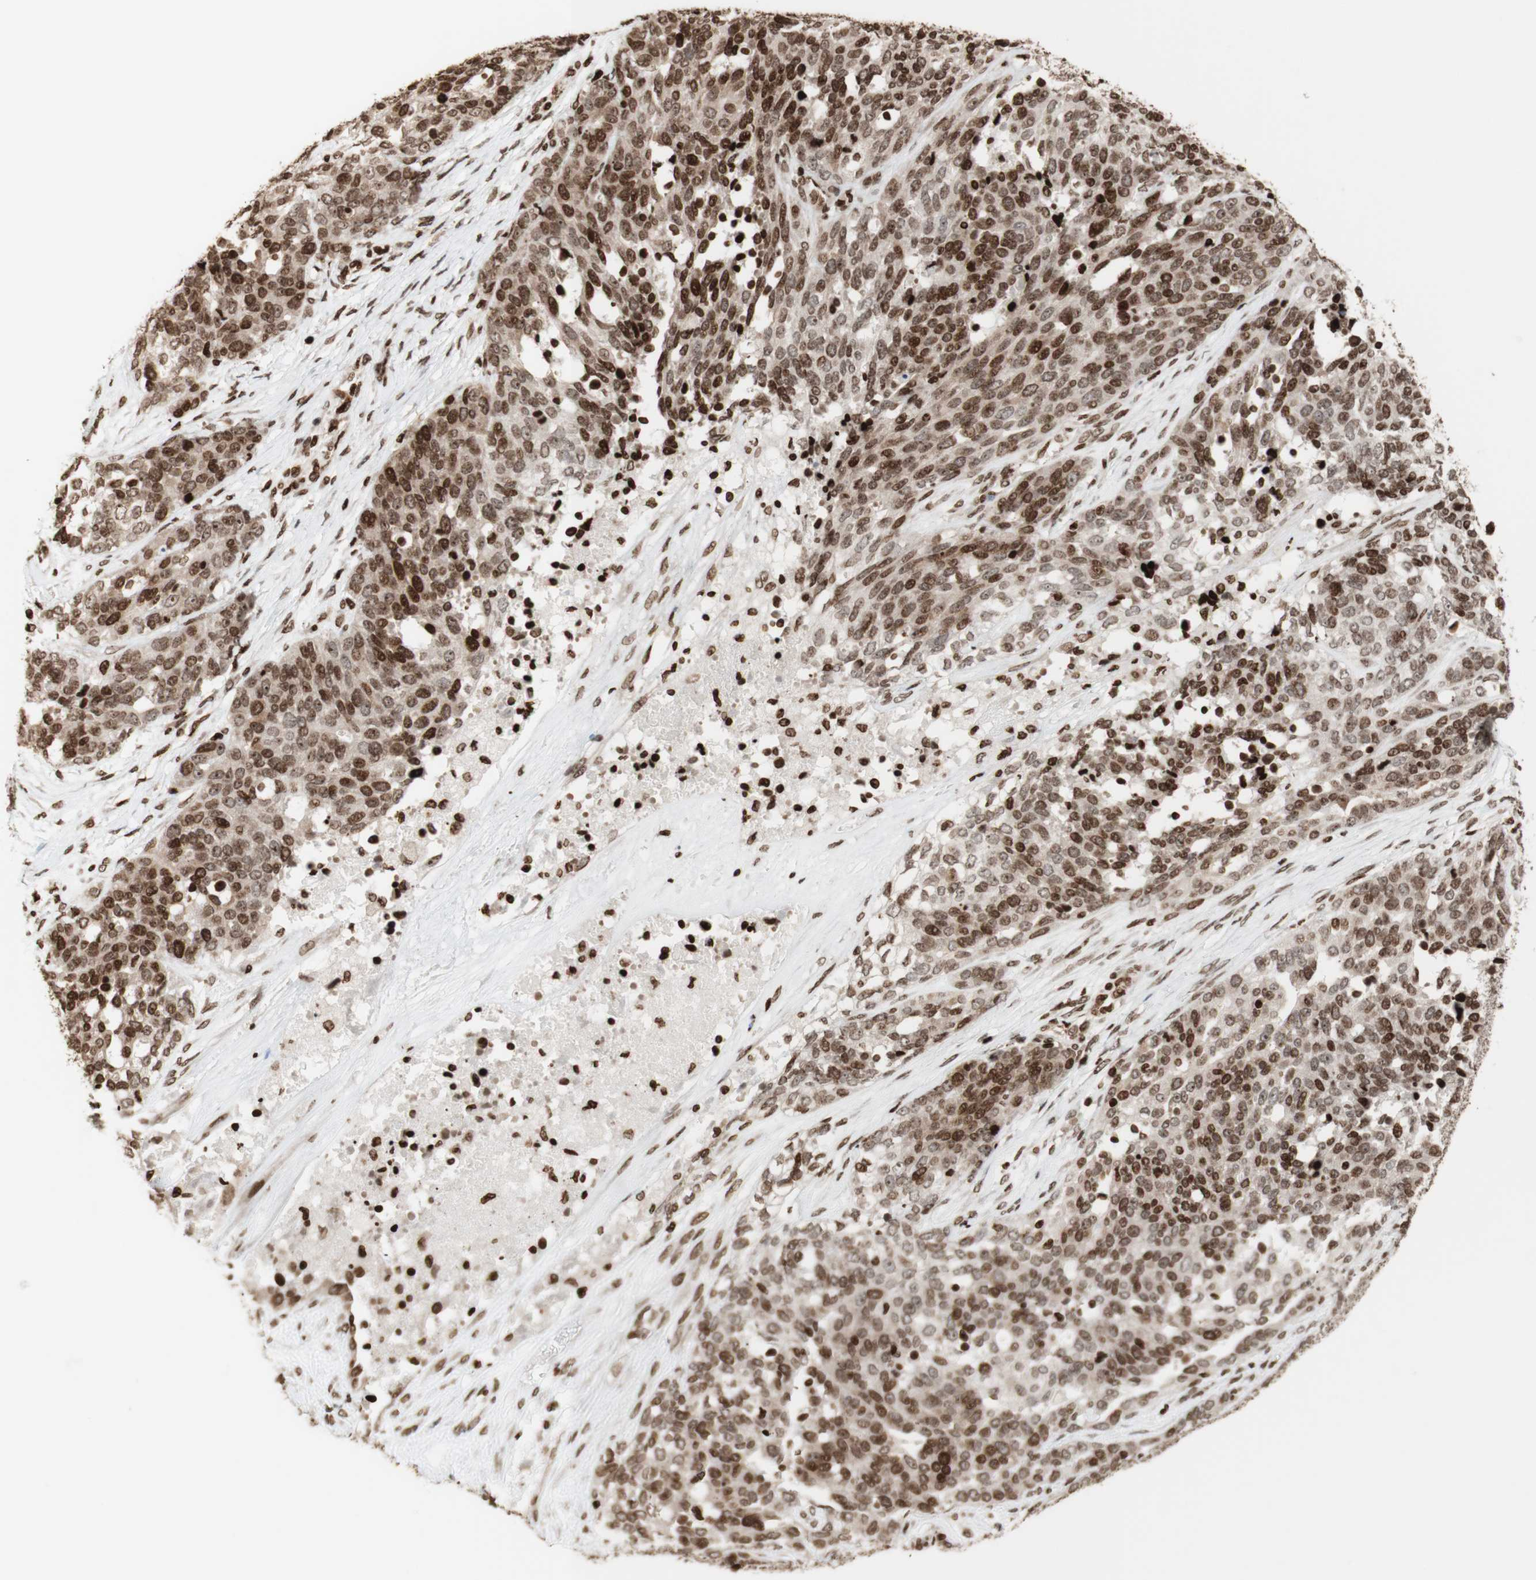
{"staining": {"intensity": "strong", "quantity": ">75%", "location": "cytoplasmic/membranous,nuclear"}, "tissue": "ovarian cancer", "cell_type": "Tumor cells", "image_type": "cancer", "snomed": [{"axis": "morphology", "description": "Cystadenocarcinoma, serous, NOS"}, {"axis": "topography", "description": "Ovary"}], "caption": "Human ovarian cancer (serous cystadenocarcinoma) stained with a brown dye demonstrates strong cytoplasmic/membranous and nuclear positive expression in about >75% of tumor cells.", "gene": "NCAPD2", "patient": {"sex": "female", "age": 44}}